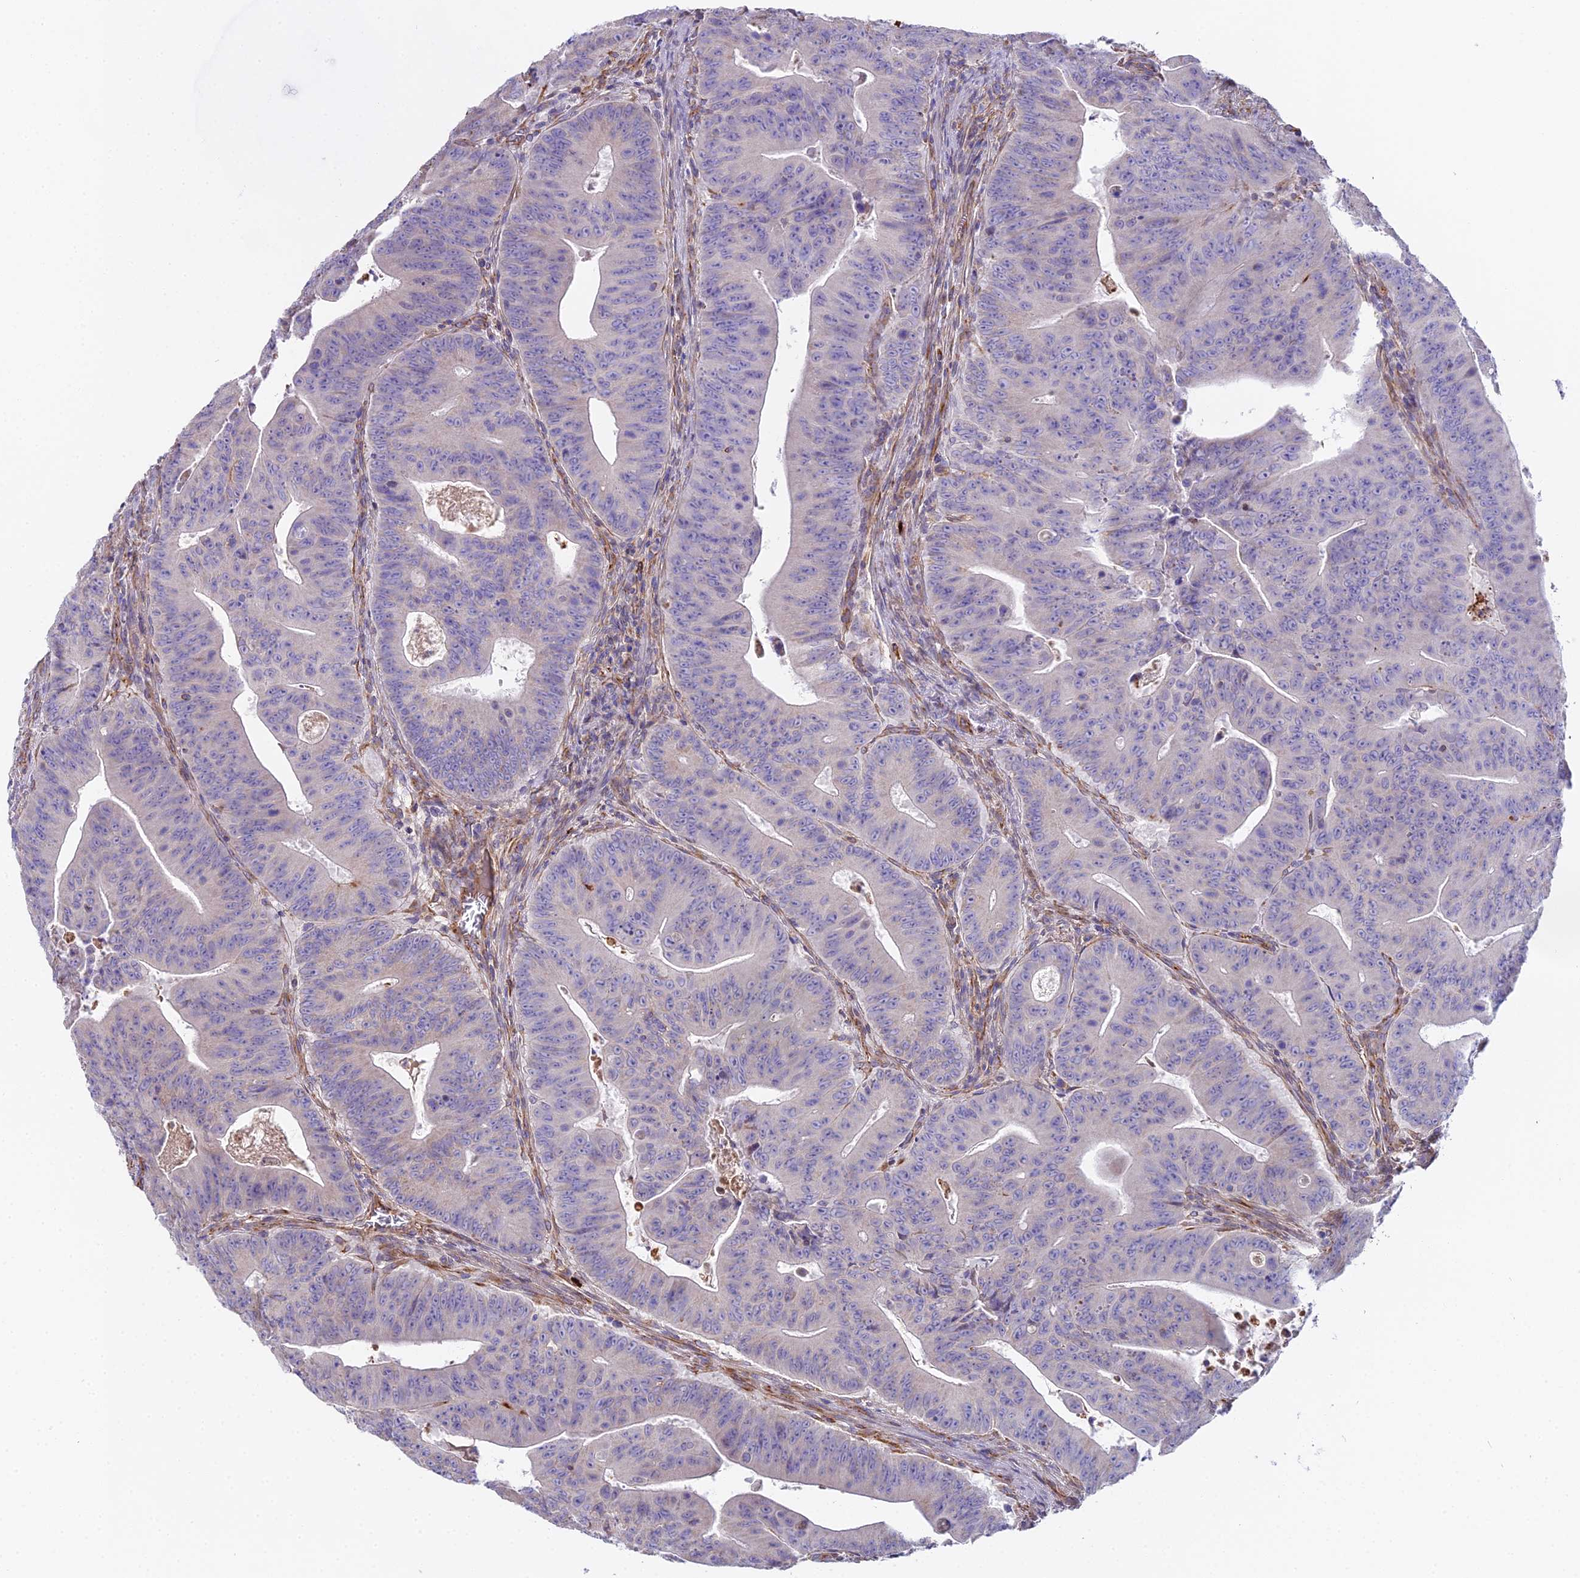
{"staining": {"intensity": "negative", "quantity": "none", "location": "none"}, "tissue": "colorectal cancer", "cell_type": "Tumor cells", "image_type": "cancer", "snomed": [{"axis": "morphology", "description": "Adenocarcinoma, NOS"}, {"axis": "topography", "description": "Rectum"}], "caption": "The image demonstrates no staining of tumor cells in colorectal adenocarcinoma.", "gene": "BEX4", "patient": {"sex": "female", "age": 75}}